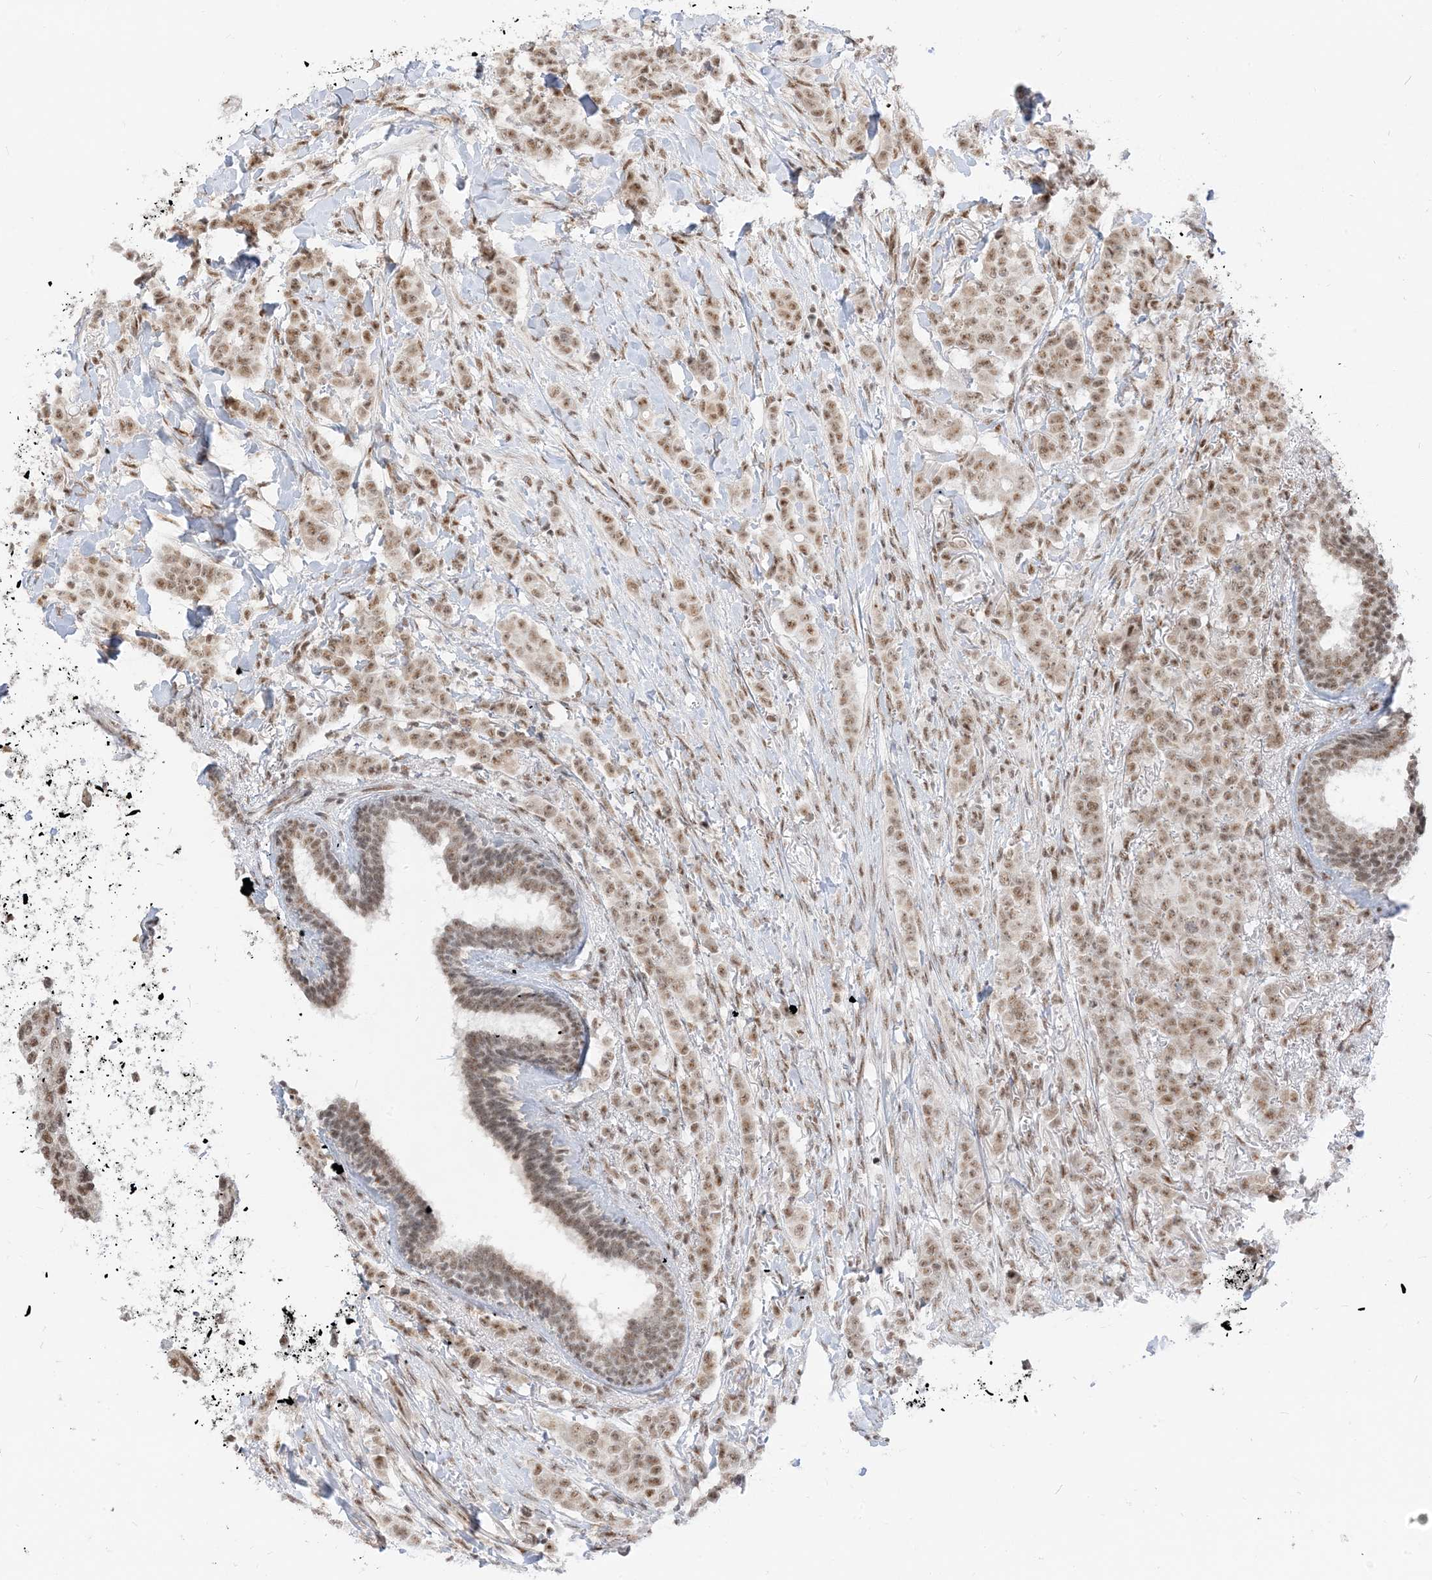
{"staining": {"intensity": "moderate", "quantity": ">75%", "location": "nuclear"}, "tissue": "breast cancer", "cell_type": "Tumor cells", "image_type": "cancer", "snomed": [{"axis": "morphology", "description": "Duct carcinoma"}, {"axis": "topography", "description": "Breast"}], "caption": "This histopathology image exhibits breast cancer stained with immunohistochemistry to label a protein in brown. The nuclear of tumor cells show moderate positivity for the protein. Nuclei are counter-stained blue.", "gene": "ARGLU1", "patient": {"sex": "female", "age": 40}}